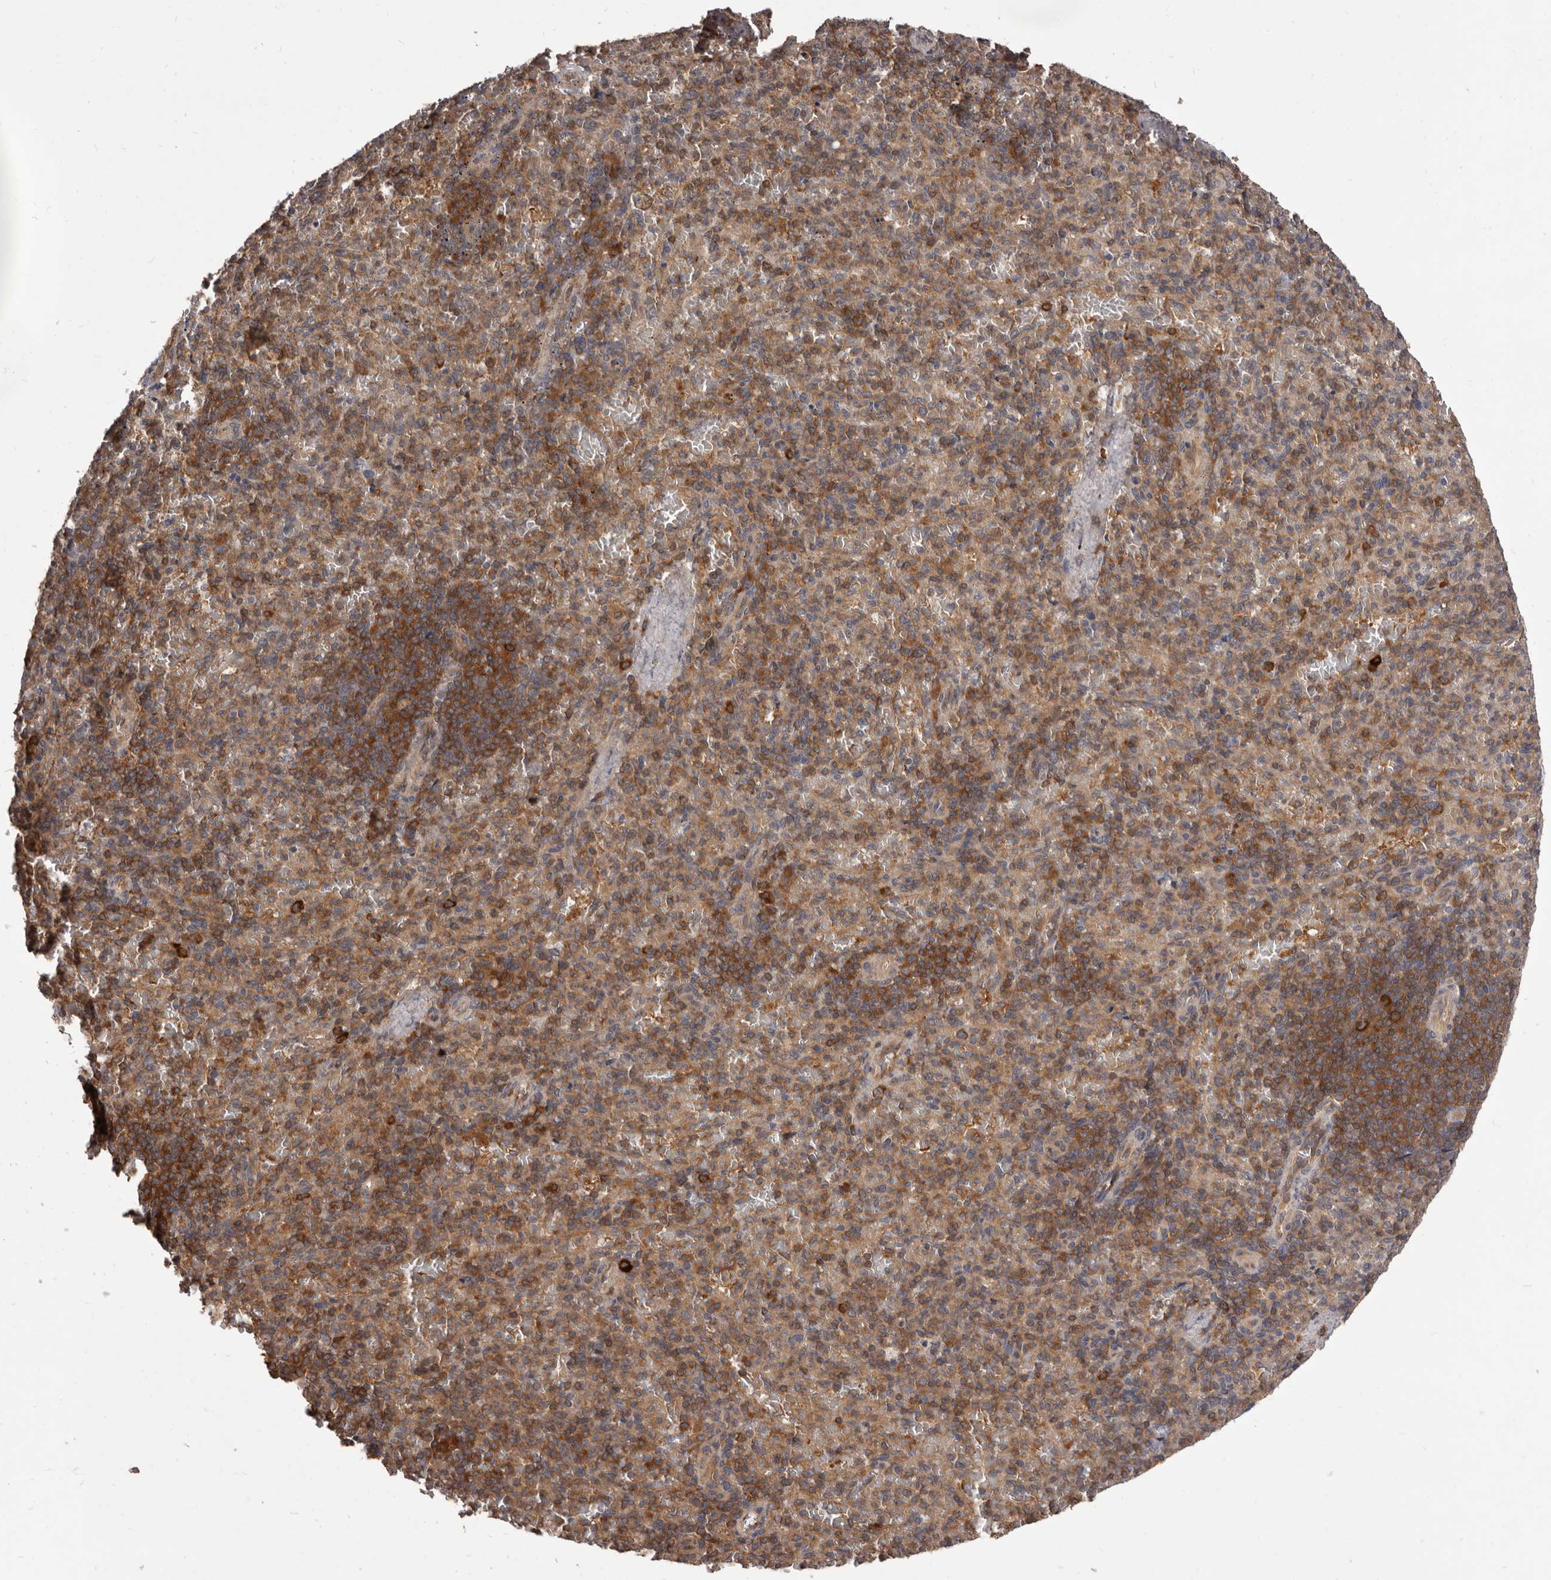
{"staining": {"intensity": "moderate", "quantity": ">75%", "location": "cytoplasmic/membranous"}, "tissue": "spleen", "cell_type": "Cells in red pulp", "image_type": "normal", "snomed": [{"axis": "morphology", "description": "Normal tissue, NOS"}, {"axis": "topography", "description": "Spleen"}], "caption": "IHC (DAB (3,3'-diaminobenzidine)) staining of normal human spleen reveals moderate cytoplasmic/membranous protein positivity in approximately >75% of cells in red pulp. The staining was performed using DAB (3,3'-diaminobenzidine), with brown indicating positive protein expression. Nuclei are stained blue with hematoxylin.", "gene": "HBS1L", "patient": {"sex": "female", "age": 74}}